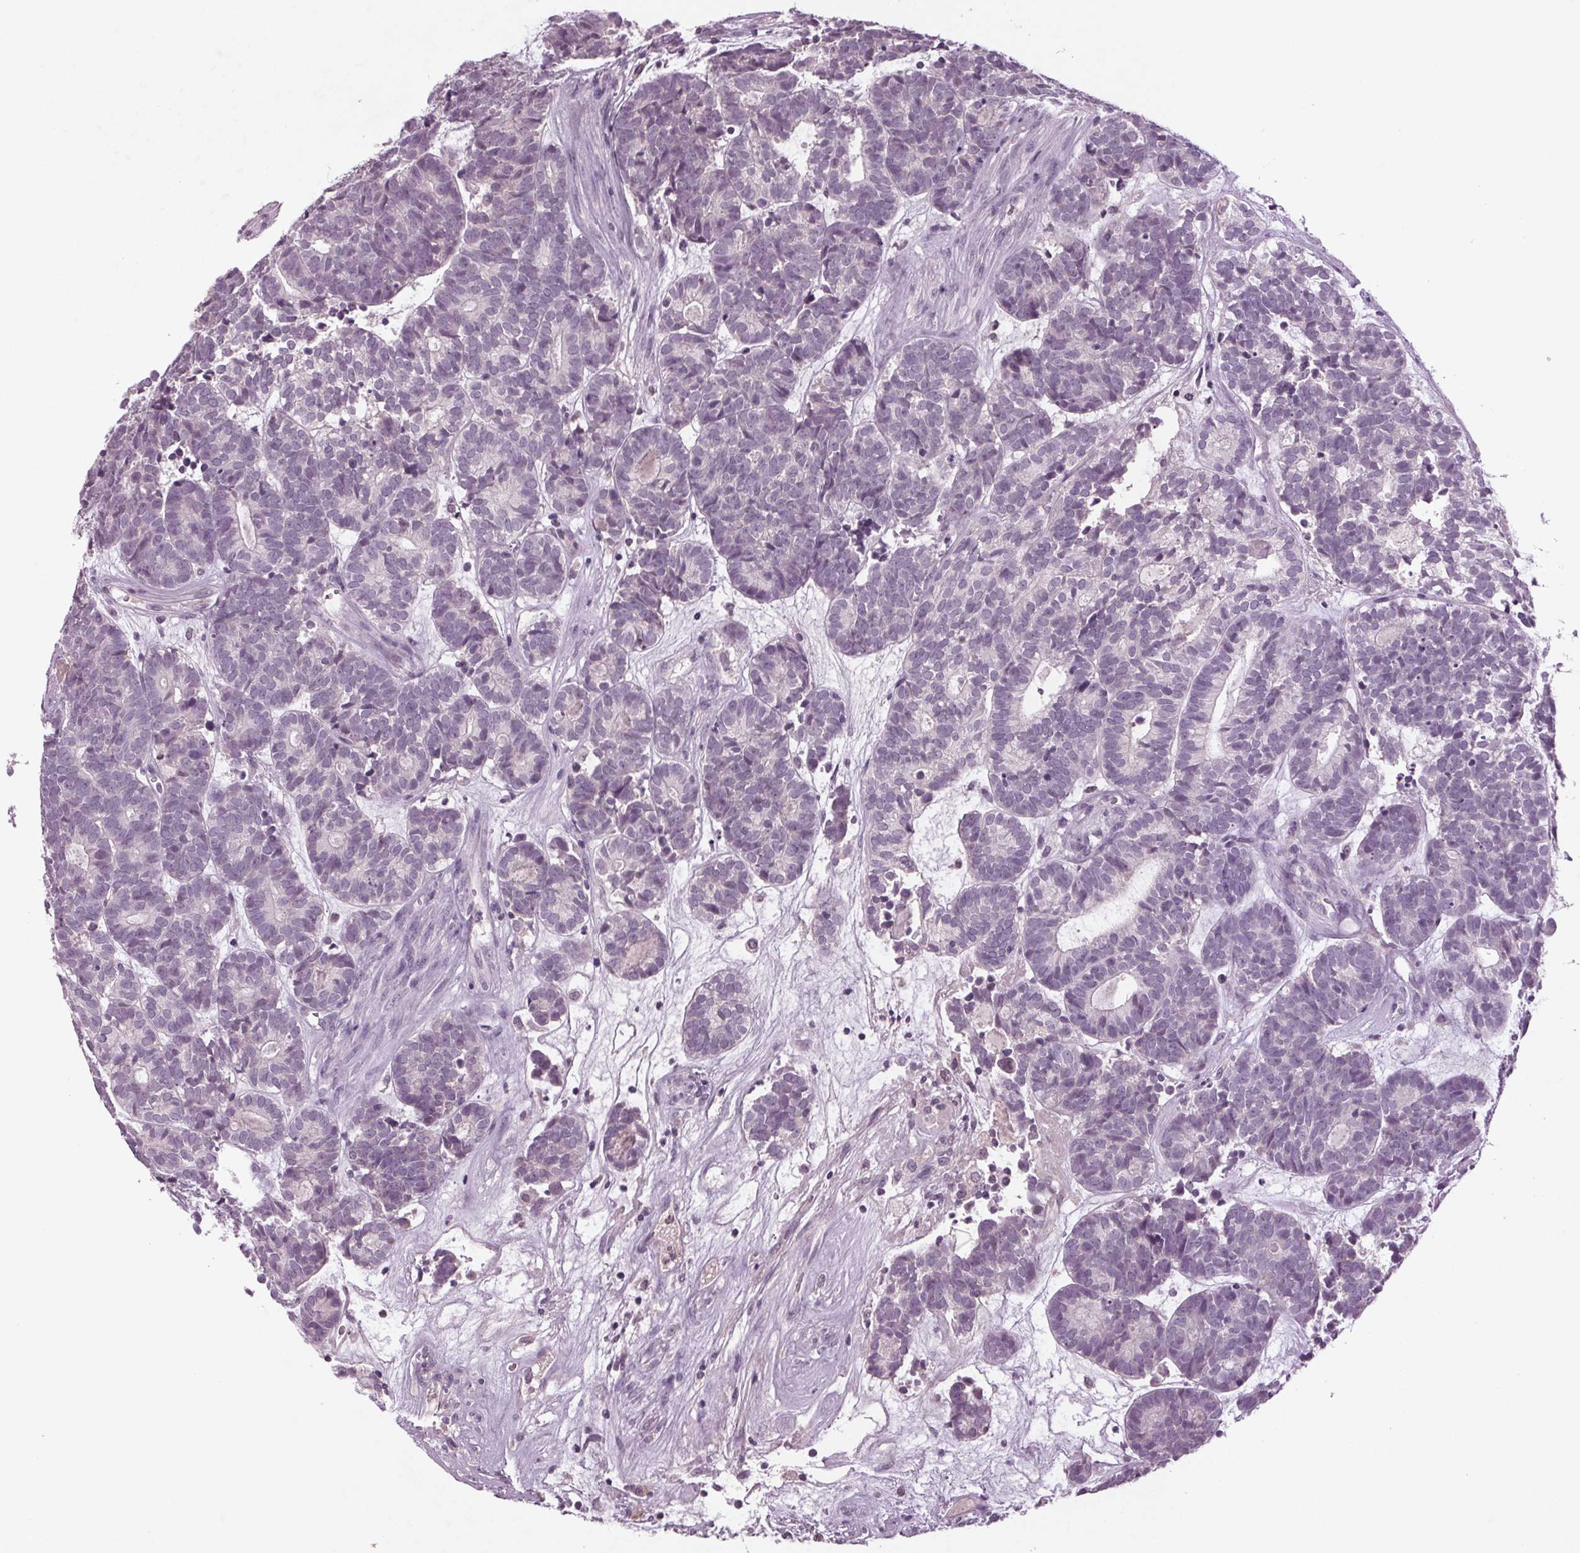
{"staining": {"intensity": "negative", "quantity": "none", "location": "none"}, "tissue": "head and neck cancer", "cell_type": "Tumor cells", "image_type": "cancer", "snomed": [{"axis": "morphology", "description": "Adenocarcinoma, NOS"}, {"axis": "topography", "description": "Head-Neck"}], "caption": "Immunohistochemistry (IHC) of adenocarcinoma (head and neck) shows no positivity in tumor cells.", "gene": "BHLHE22", "patient": {"sex": "female", "age": 81}}